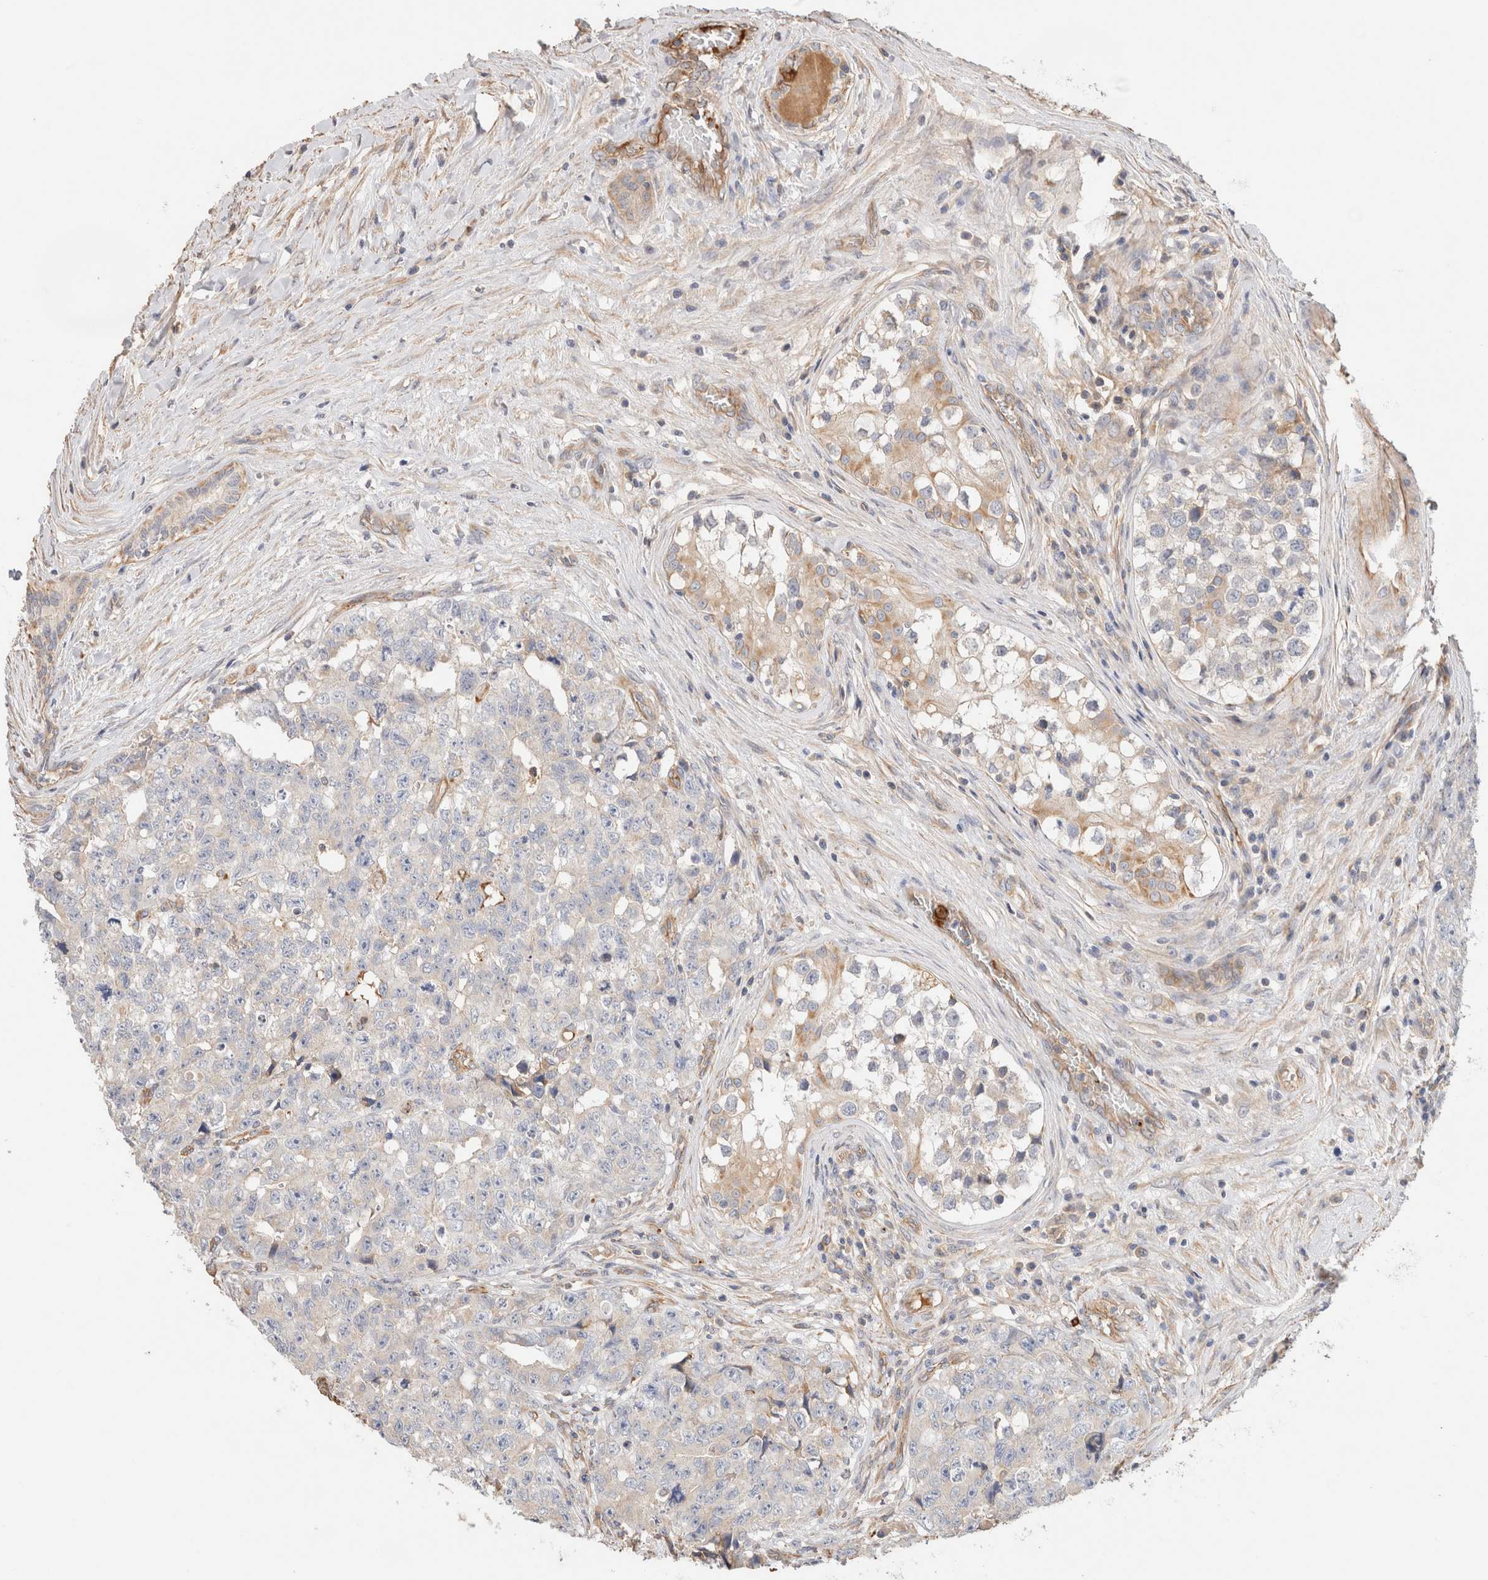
{"staining": {"intensity": "negative", "quantity": "none", "location": "none"}, "tissue": "testis cancer", "cell_type": "Tumor cells", "image_type": "cancer", "snomed": [{"axis": "morphology", "description": "Carcinoma, Embryonal, NOS"}, {"axis": "topography", "description": "Testis"}], "caption": "Human embryonal carcinoma (testis) stained for a protein using immunohistochemistry displays no staining in tumor cells.", "gene": "PROS1", "patient": {"sex": "male", "age": 28}}